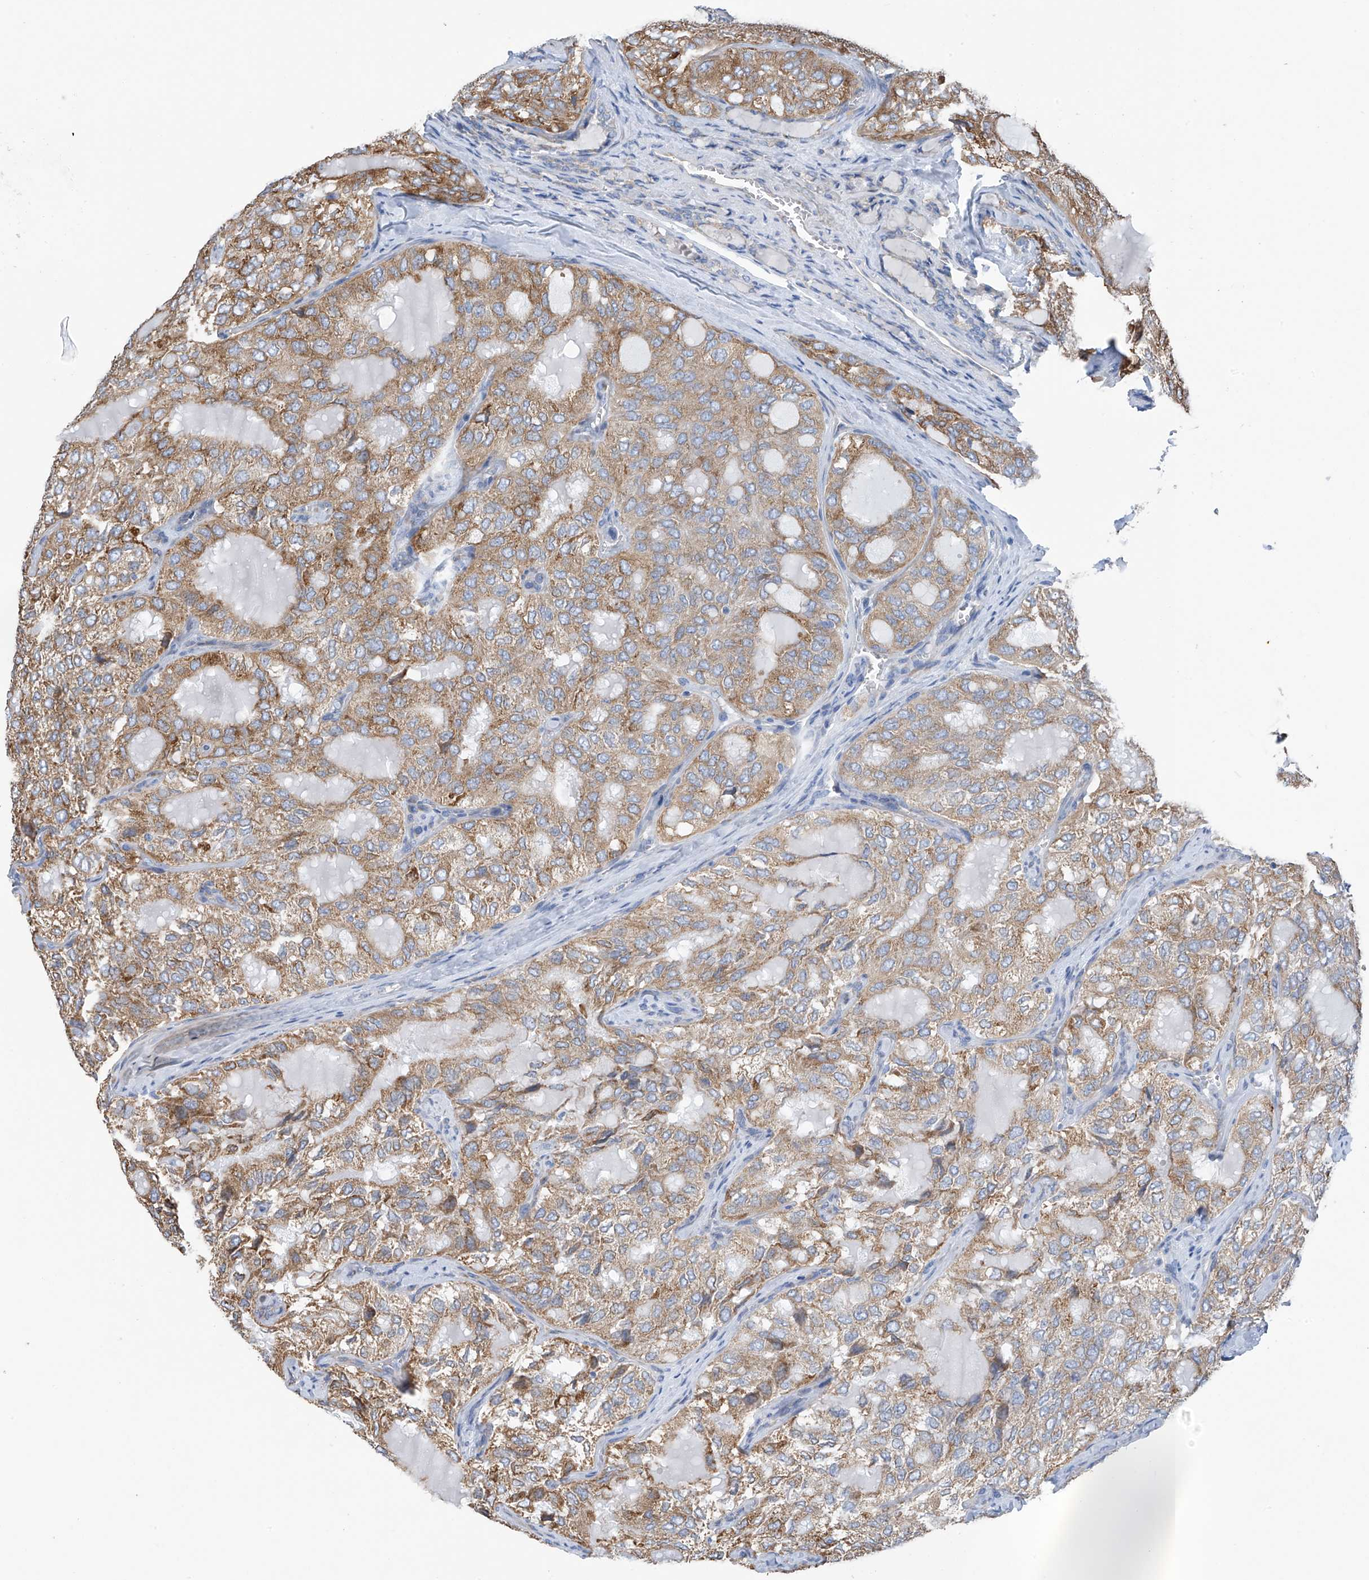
{"staining": {"intensity": "moderate", "quantity": ">75%", "location": "cytoplasmic/membranous"}, "tissue": "thyroid cancer", "cell_type": "Tumor cells", "image_type": "cancer", "snomed": [{"axis": "morphology", "description": "Follicular adenoma carcinoma, NOS"}, {"axis": "topography", "description": "Thyroid gland"}], "caption": "High-power microscopy captured an IHC histopathology image of thyroid follicular adenoma carcinoma, revealing moderate cytoplasmic/membranous staining in approximately >75% of tumor cells.", "gene": "RCN2", "patient": {"sex": "male", "age": 75}}